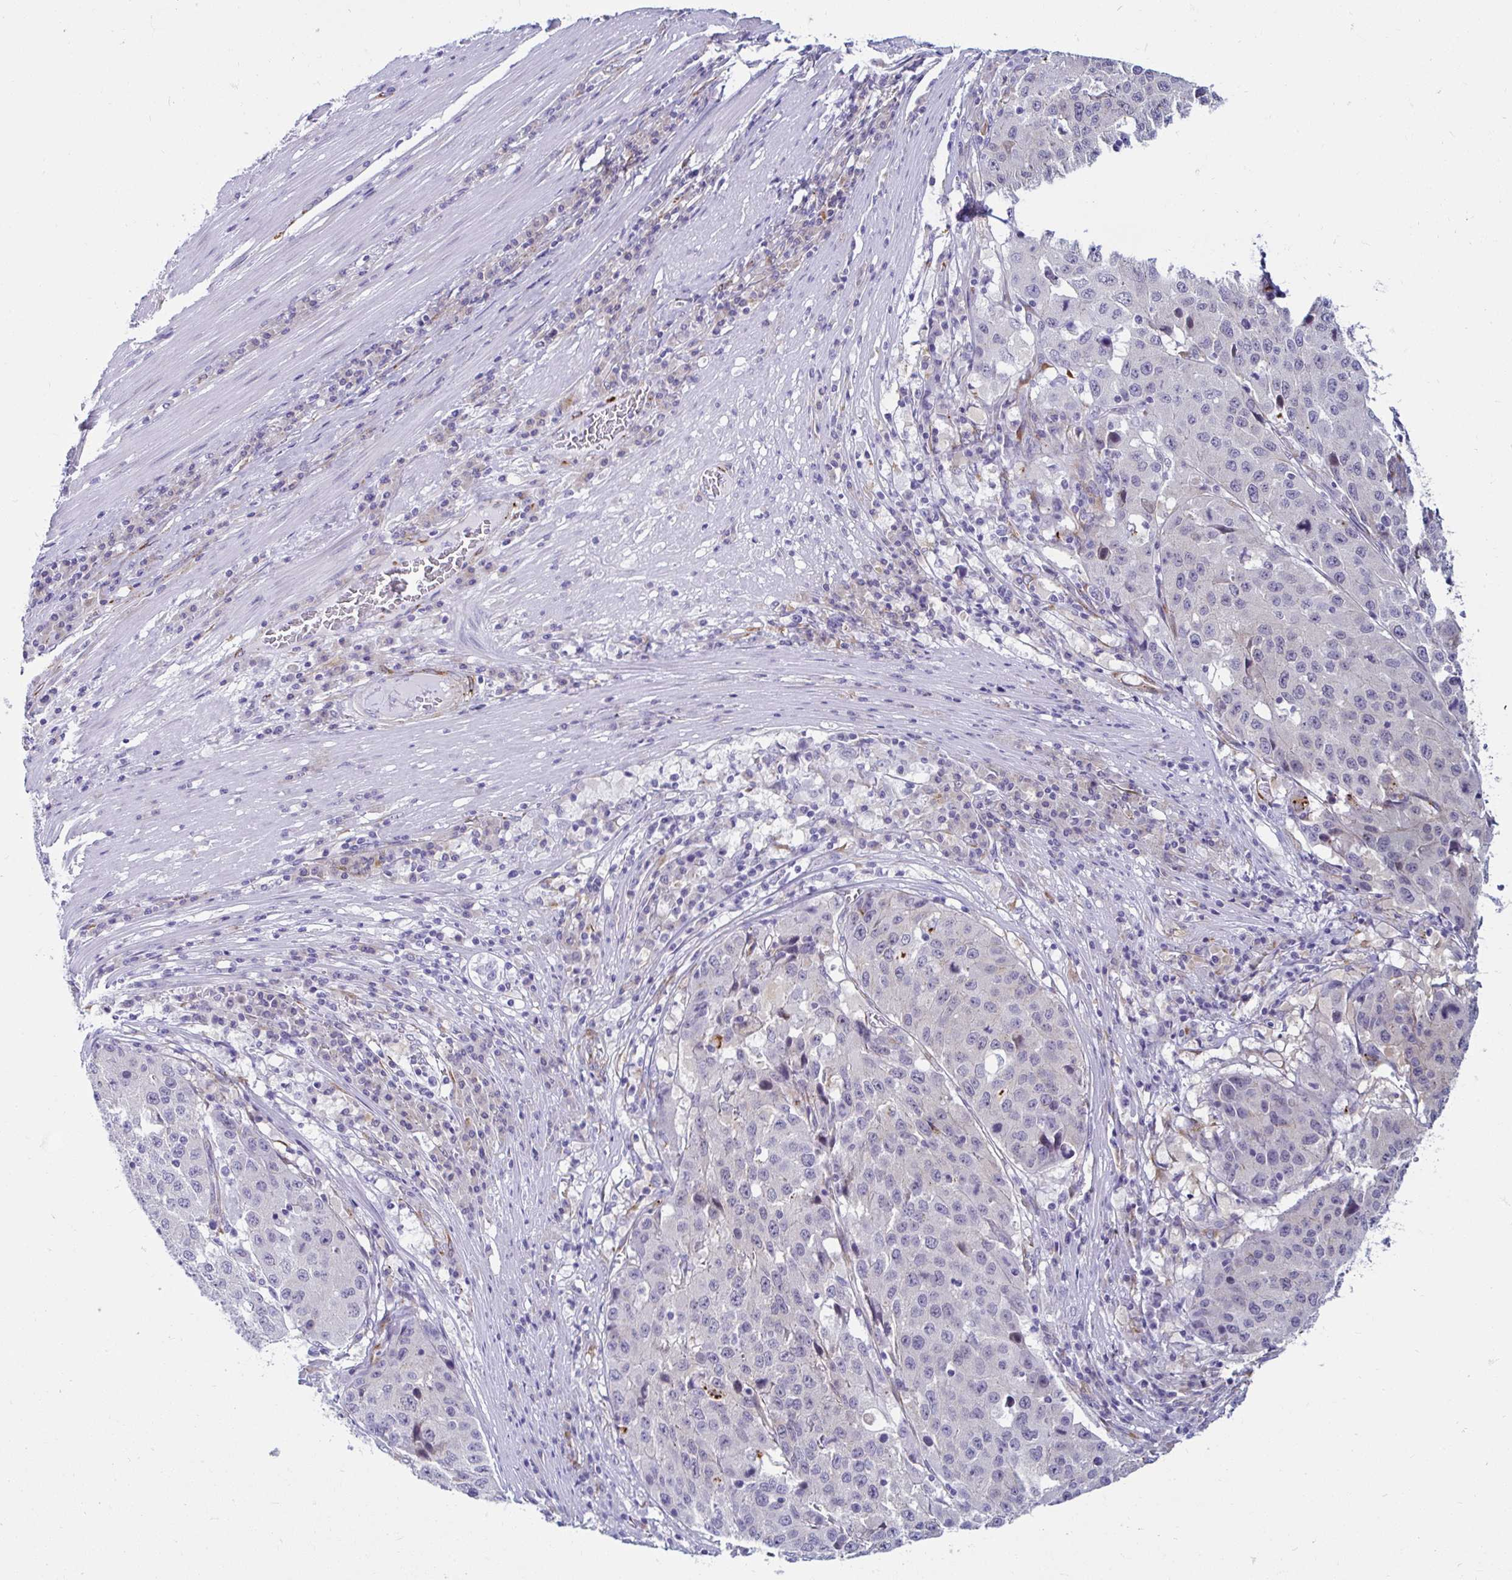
{"staining": {"intensity": "weak", "quantity": "25%-75%", "location": "cytoplasmic/membranous"}, "tissue": "stomach cancer", "cell_type": "Tumor cells", "image_type": "cancer", "snomed": [{"axis": "morphology", "description": "Adenocarcinoma, NOS"}, {"axis": "topography", "description": "Stomach"}], "caption": "Protein expression analysis of human stomach cancer (adenocarcinoma) reveals weak cytoplasmic/membranous expression in about 25%-75% of tumor cells.", "gene": "ANKRD62", "patient": {"sex": "male", "age": 71}}